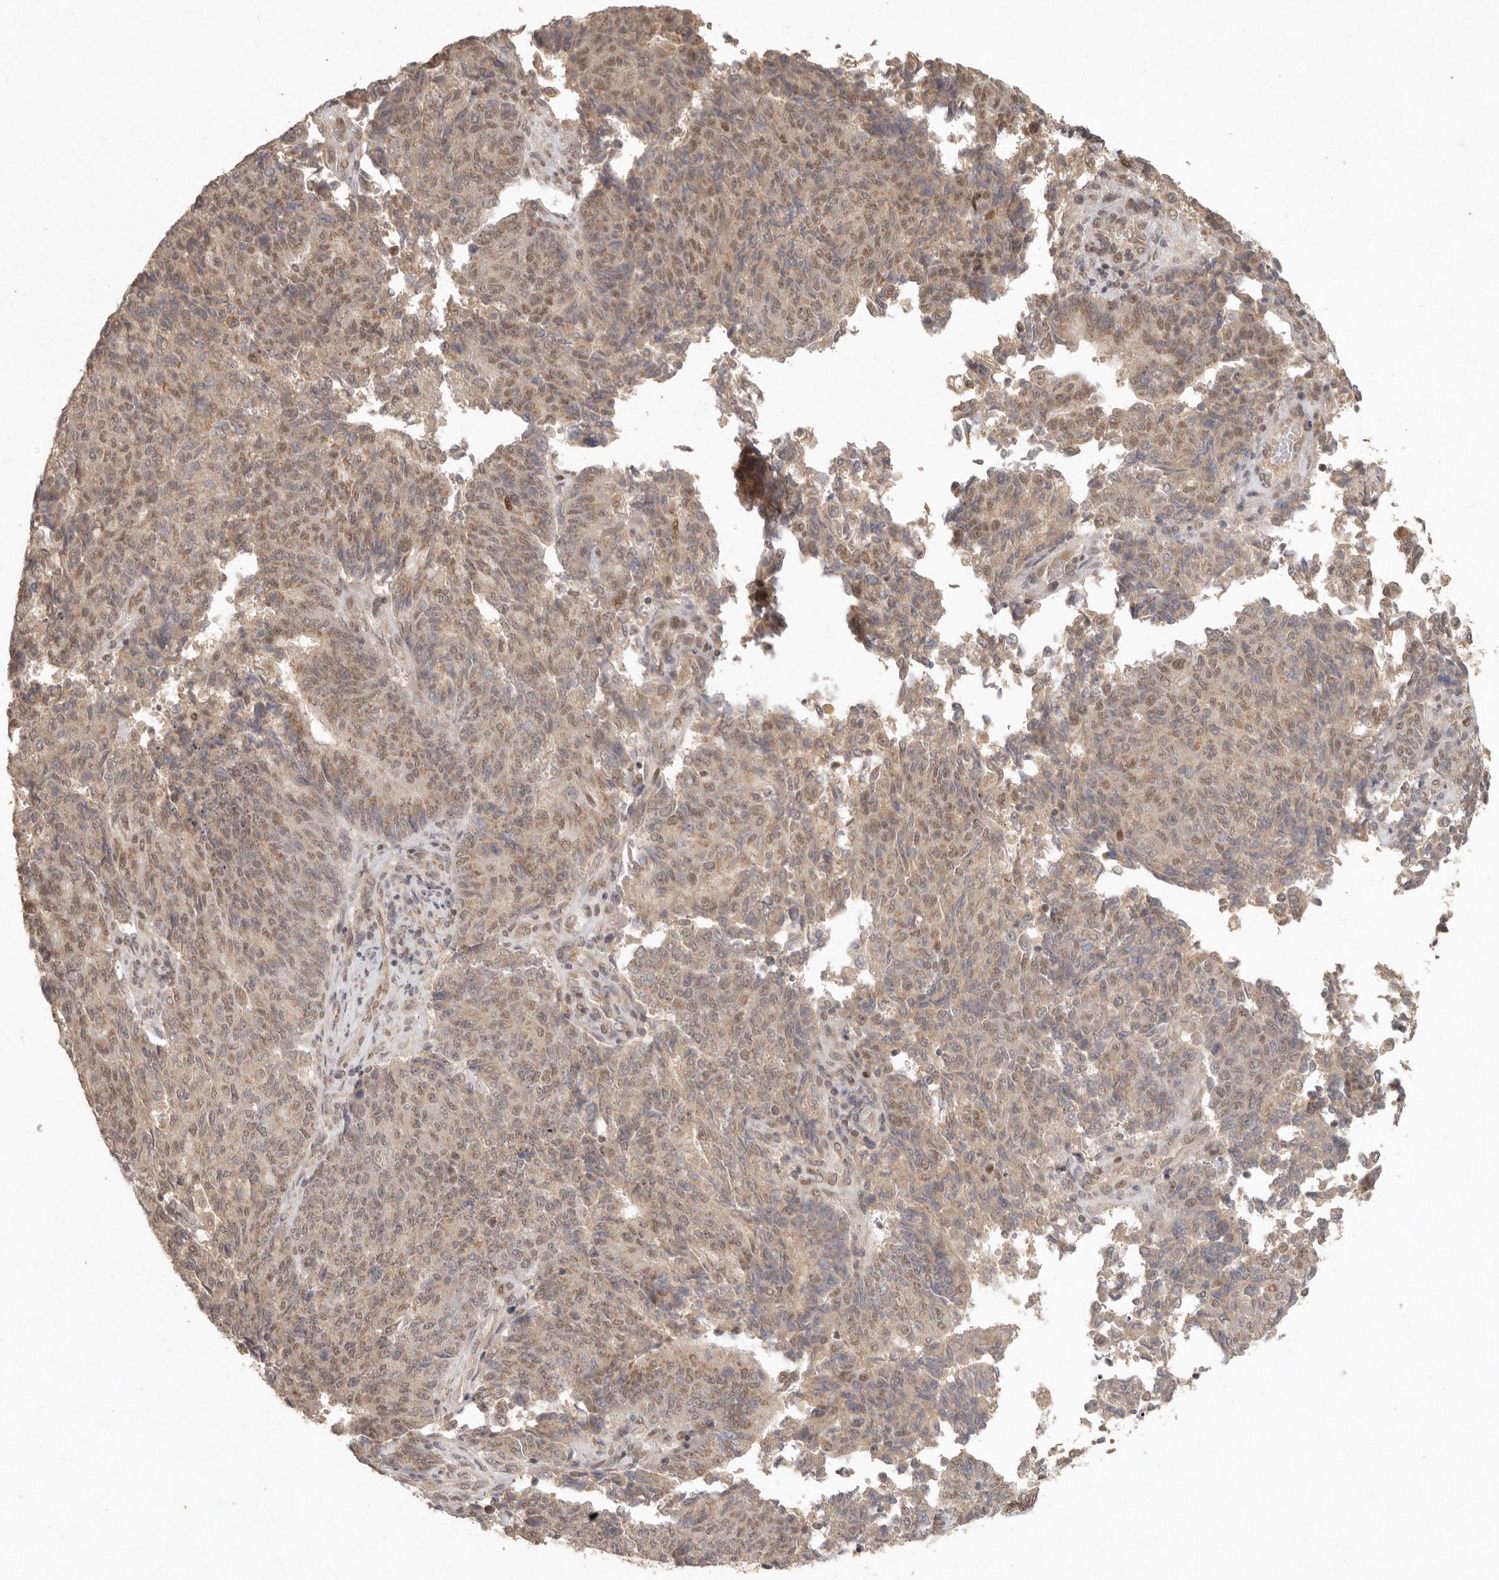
{"staining": {"intensity": "moderate", "quantity": ">75%", "location": "nuclear"}, "tissue": "endometrial cancer", "cell_type": "Tumor cells", "image_type": "cancer", "snomed": [{"axis": "morphology", "description": "Adenocarcinoma, NOS"}, {"axis": "topography", "description": "Endometrium"}], "caption": "Immunohistochemistry (IHC) staining of adenocarcinoma (endometrial), which displays medium levels of moderate nuclear expression in about >75% of tumor cells indicating moderate nuclear protein expression. The staining was performed using DAB (brown) for protein detection and nuclei were counterstained in hematoxylin (blue).", "gene": "LRRC75A", "patient": {"sex": "female", "age": 80}}